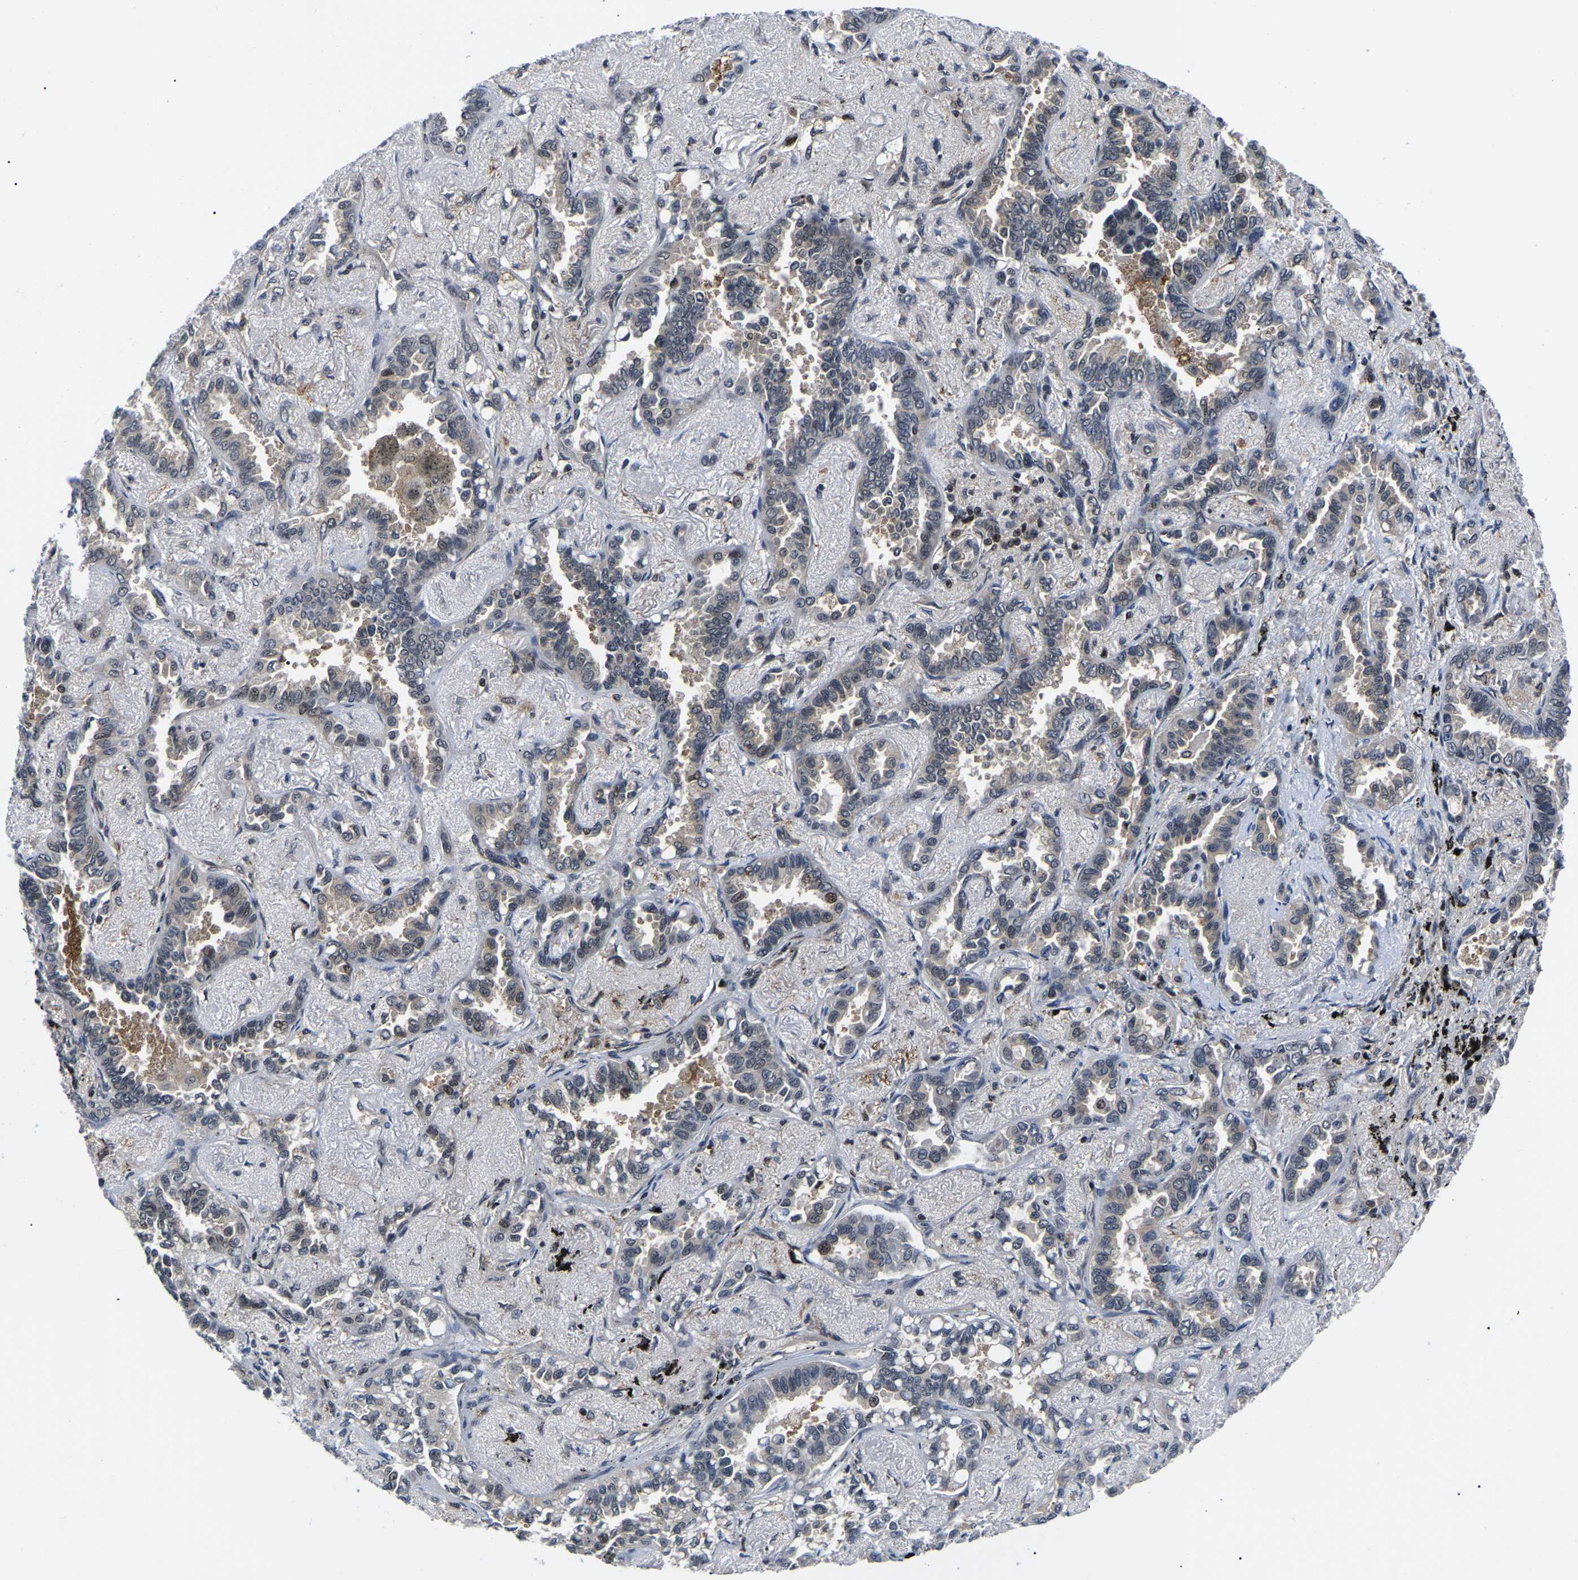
{"staining": {"intensity": "moderate", "quantity": "<25%", "location": "nuclear"}, "tissue": "lung cancer", "cell_type": "Tumor cells", "image_type": "cancer", "snomed": [{"axis": "morphology", "description": "Adenocarcinoma, NOS"}, {"axis": "topography", "description": "Lung"}], "caption": "Moderate nuclear positivity for a protein is identified in about <25% of tumor cells of adenocarcinoma (lung) using immunohistochemistry.", "gene": "RRP1B", "patient": {"sex": "male", "age": 59}}